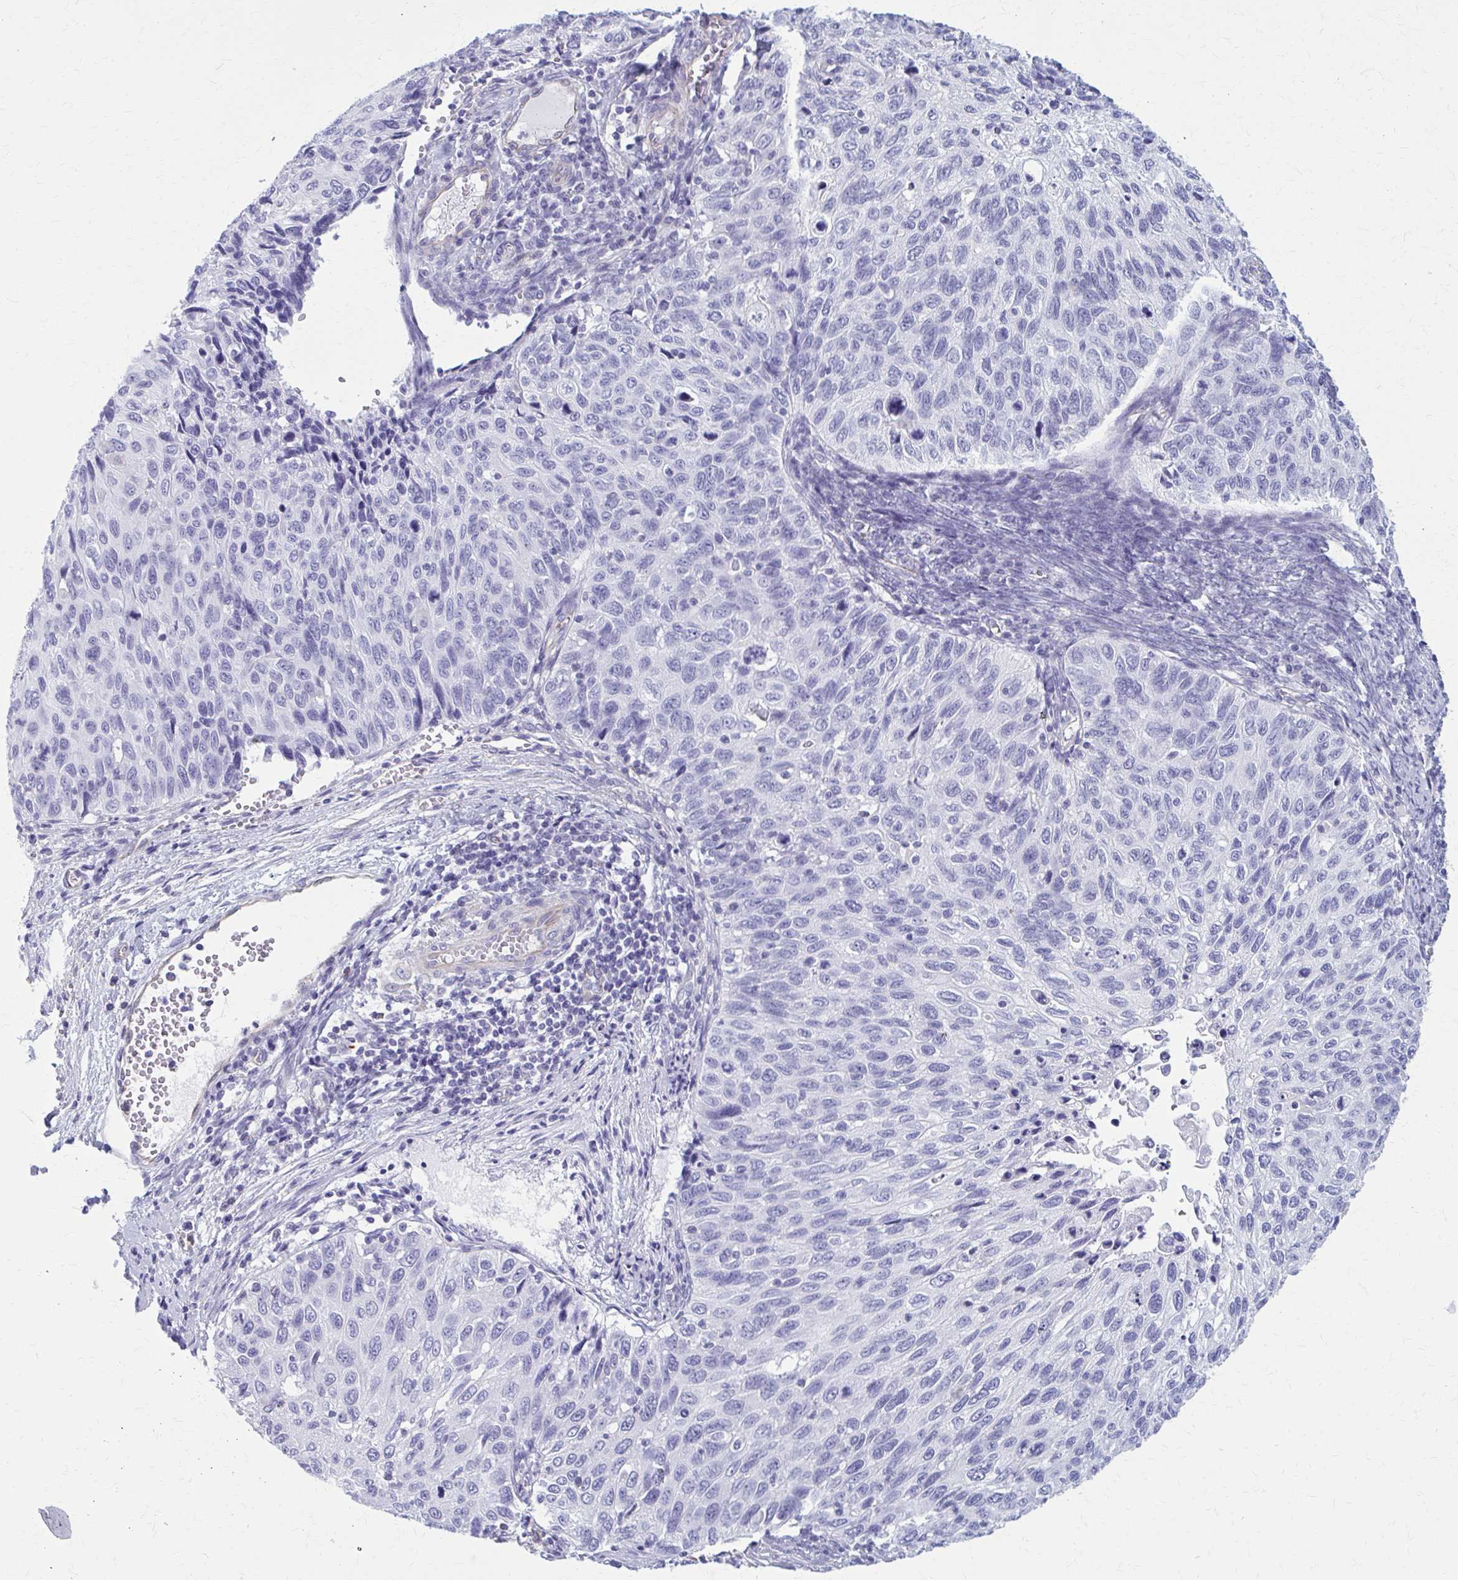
{"staining": {"intensity": "negative", "quantity": "none", "location": "none"}, "tissue": "cervical cancer", "cell_type": "Tumor cells", "image_type": "cancer", "snomed": [{"axis": "morphology", "description": "Squamous cell carcinoma, NOS"}, {"axis": "topography", "description": "Cervix"}], "caption": "Immunohistochemistry of human cervical squamous cell carcinoma shows no positivity in tumor cells. (DAB immunohistochemistry, high magnification).", "gene": "GFAP", "patient": {"sex": "female", "age": 70}}